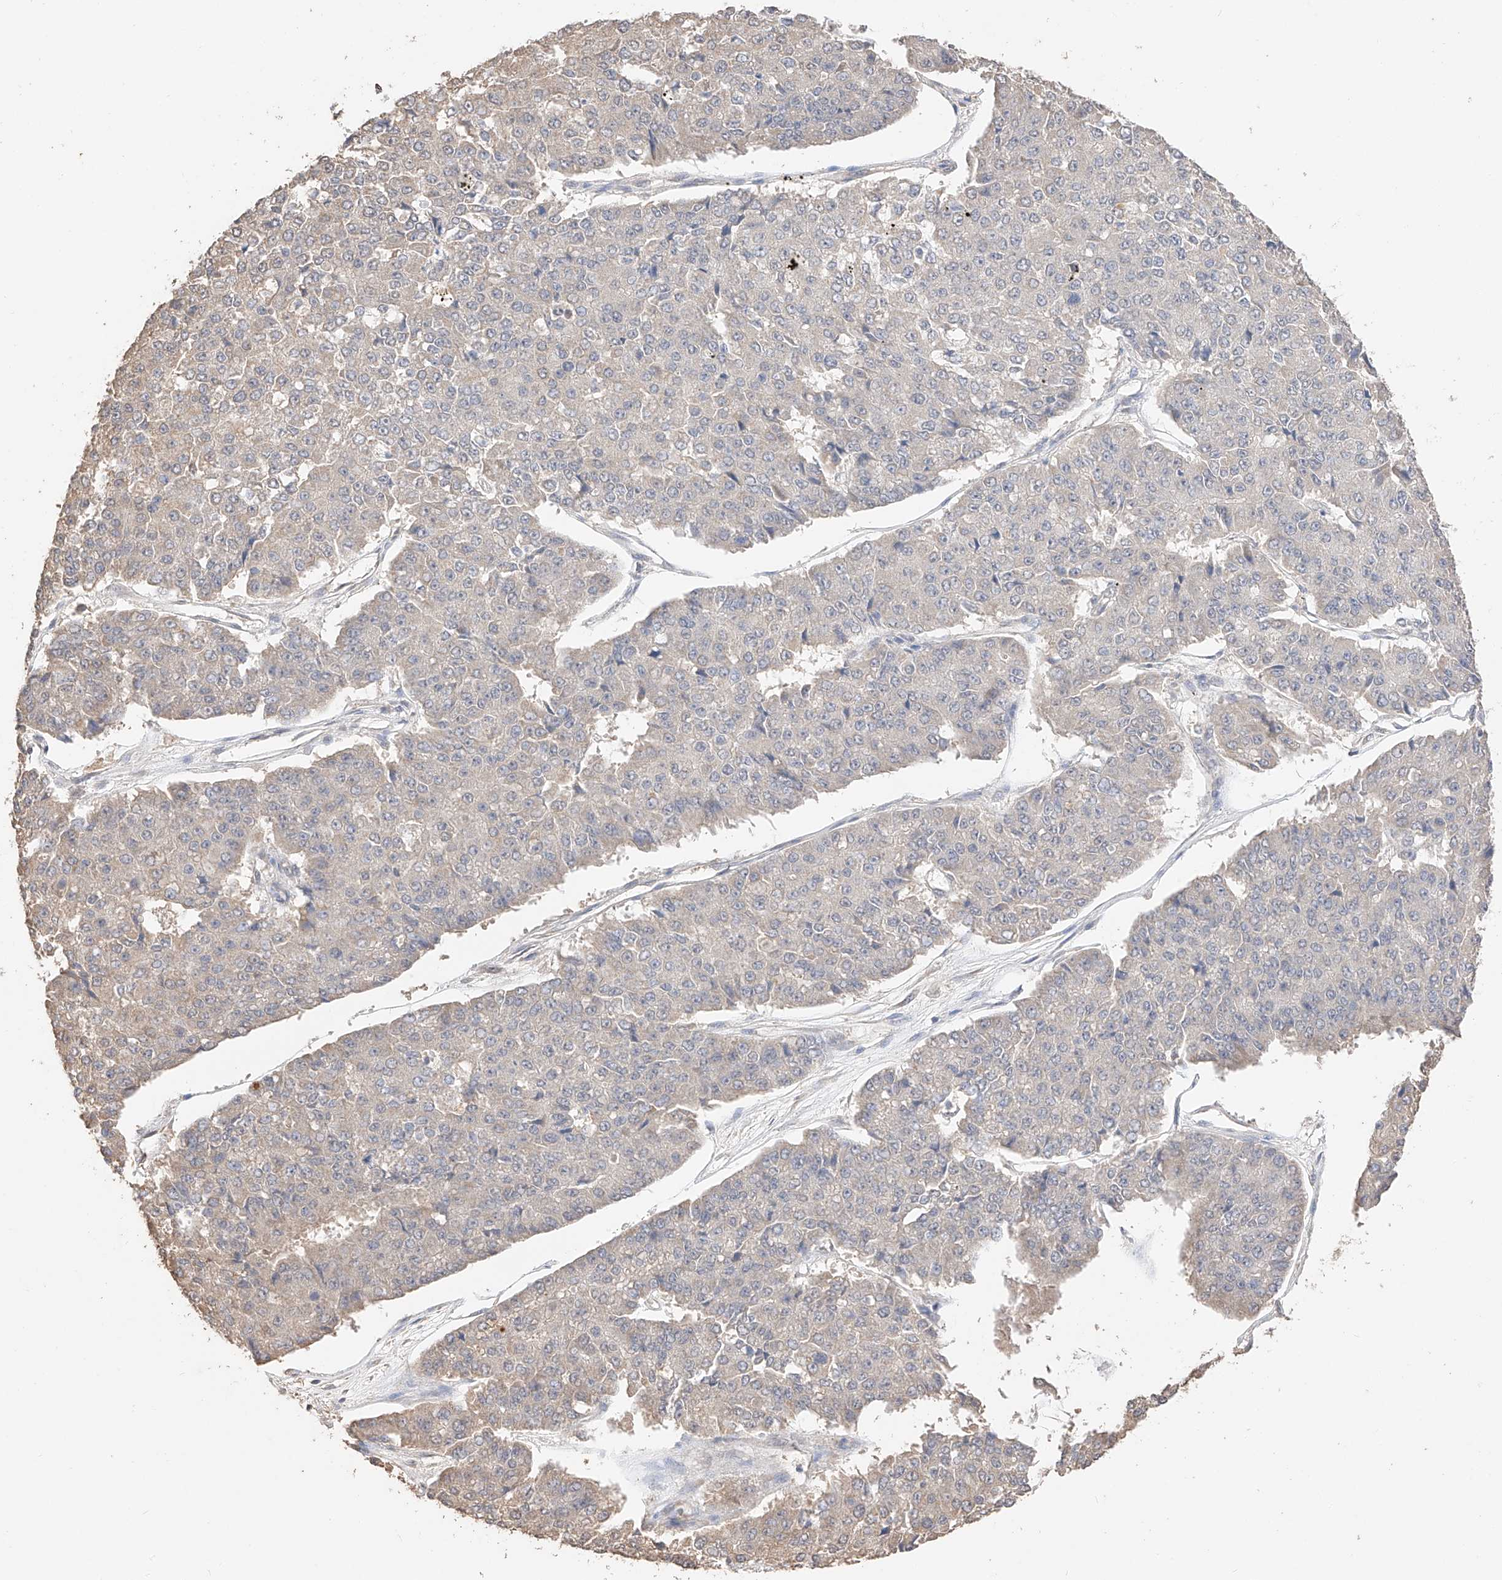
{"staining": {"intensity": "negative", "quantity": "none", "location": "none"}, "tissue": "pancreatic cancer", "cell_type": "Tumor cells", "image_type": "cancer", "snomed": [{"axis": "morphology", "description": "Adenocarcinoma, NOS"}, {"axis": "topography", "description": "Pancreas"}], "caption": "A photomicrograph of adenocarcinoma (pancreatic) stained for a protein displays no brown staining in tumor cells.", "gene": "IL22RA2", "patient": {"sex": "male", "age": 50}}